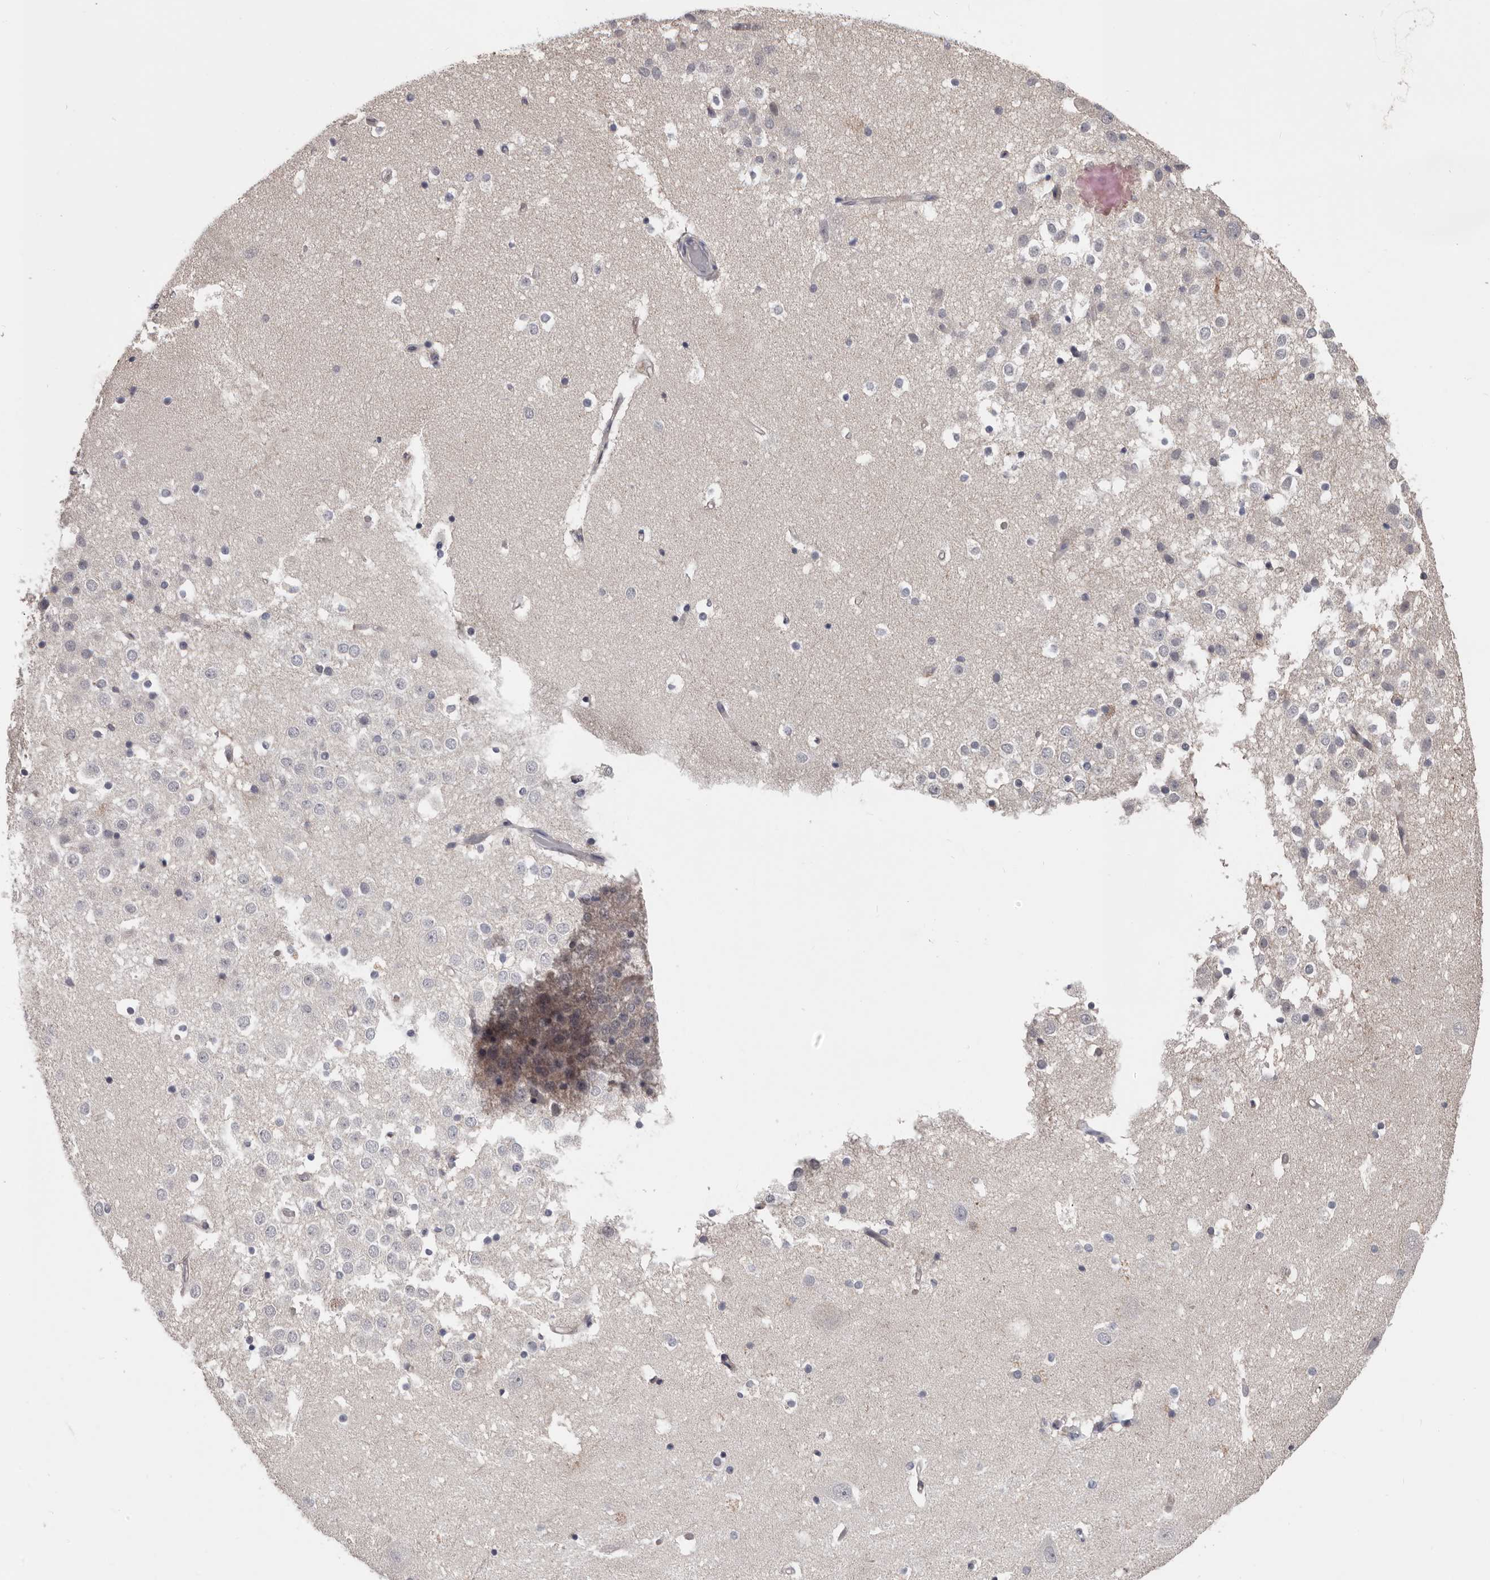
{"staining": {"intensity": "negative", "quantity": "none", "location": "none"}, "tissue": "hippocampus", "cell_type": "Glial cells", "image_type": "normal", "snomed": [{"axis": "morphology", "description": "Normal tissue, NOS"}, {"axis": "topography", "description": "Hippocampus"}], "caption": "DAB (3,3'-diaminobenzidine) immunohistochemical staining of normal hippocampus displays no significant expression in glial cells. (DAB (3,3'-diaminobenzidine) immunohistochemistry (IHC), high magnification).", "gene": "RNF217", "patient": {"sex": "female", "age": 52}}